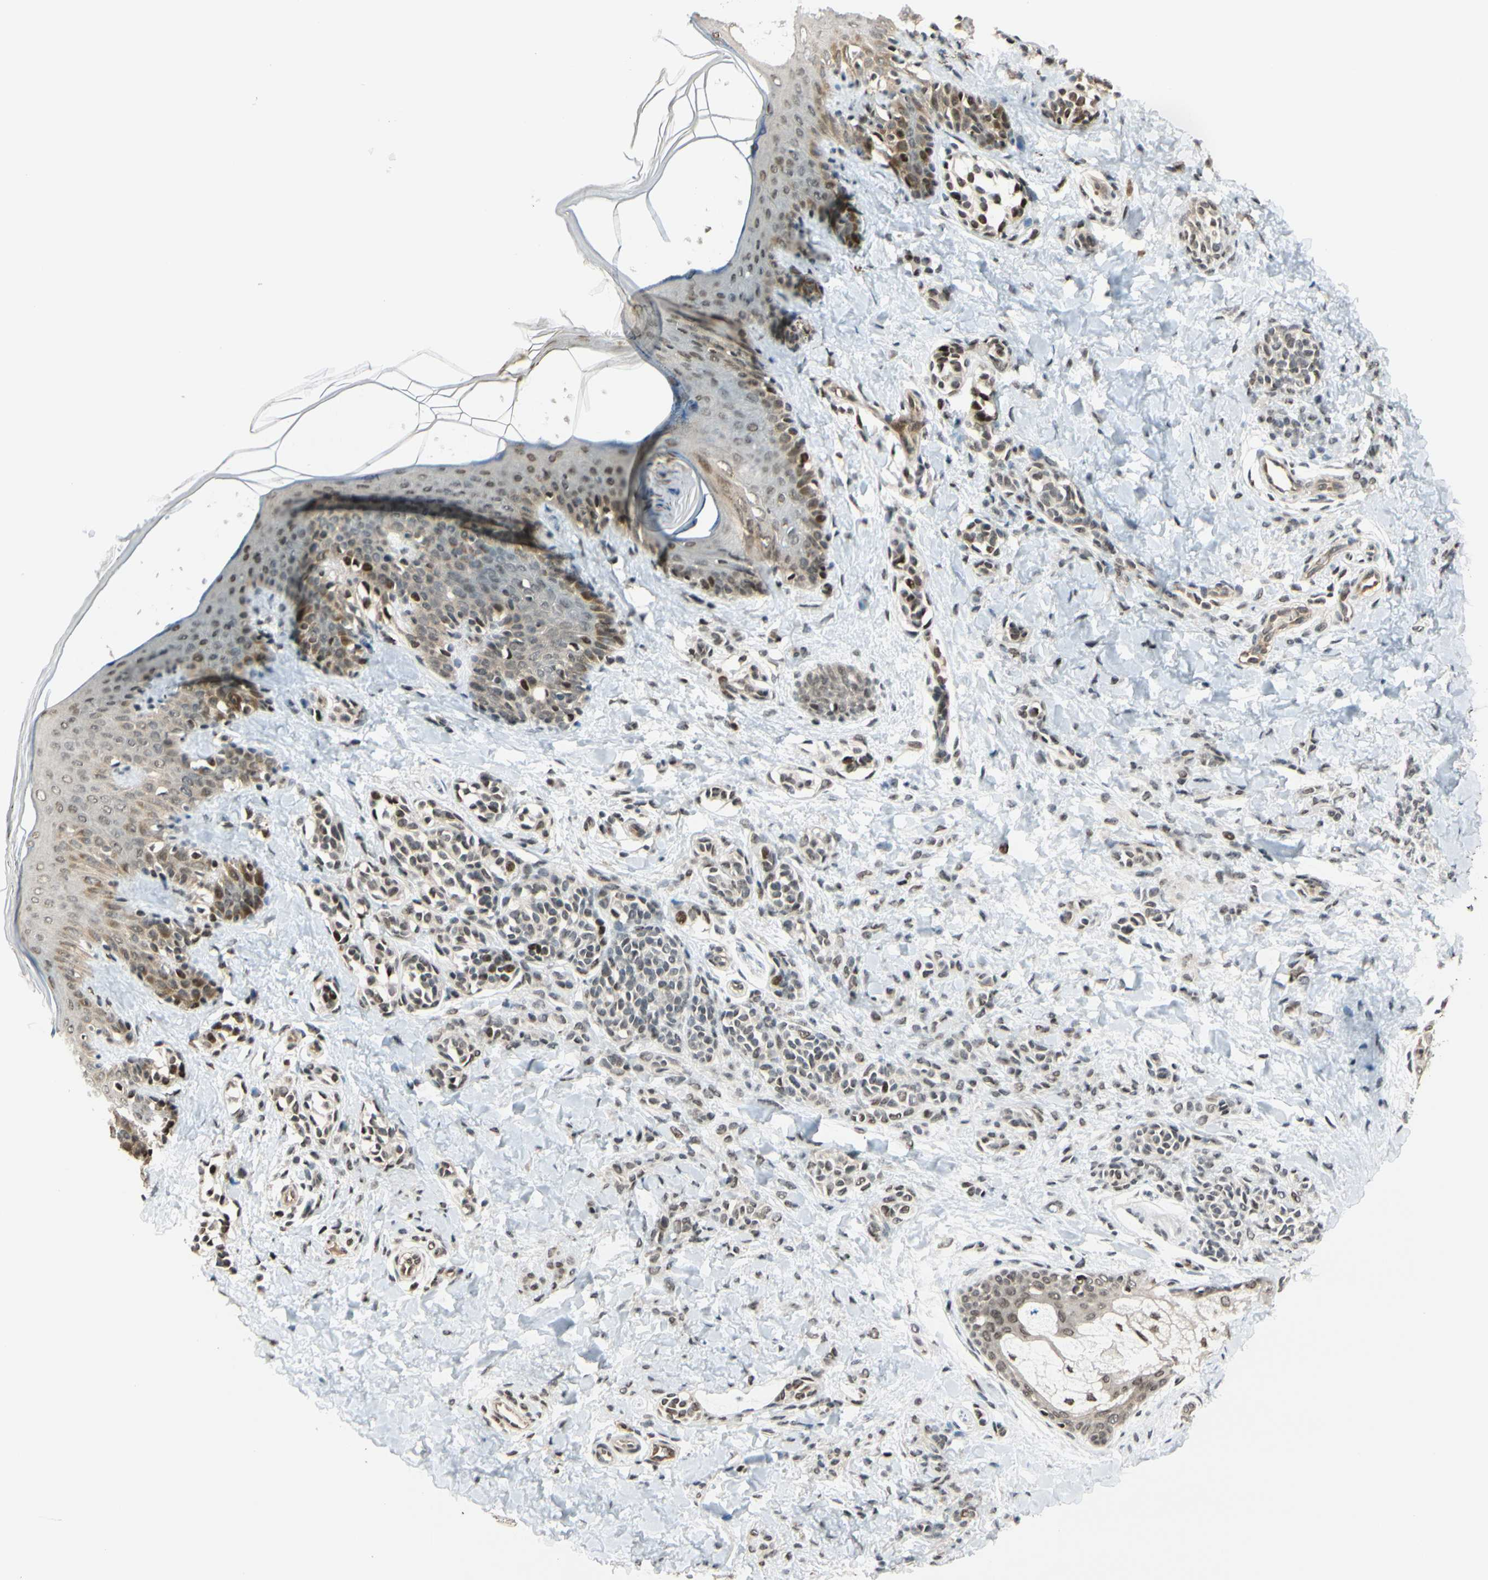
{"staining": {"intensity": "strong", "quantity": ">75%", "location": "nuclear"}, "tissue": "skin", "cell_type": "Fibroblasts", "image_type": "normal", "snomed": [{"axis": "morphology", "description": "Normal tissue, NOS"}, {"axis": "topography", "description": "Skin"}], "caption": "Immunohistochemical staining of unremarkable skin shows high levels of strong nuclear positivity in about >75% of fibroblasts. The protein of interest is shown in brown color, while the nuclei are stained blue.", "gene": "SUFU", "patient": {"sex": "male", "age": 16}}